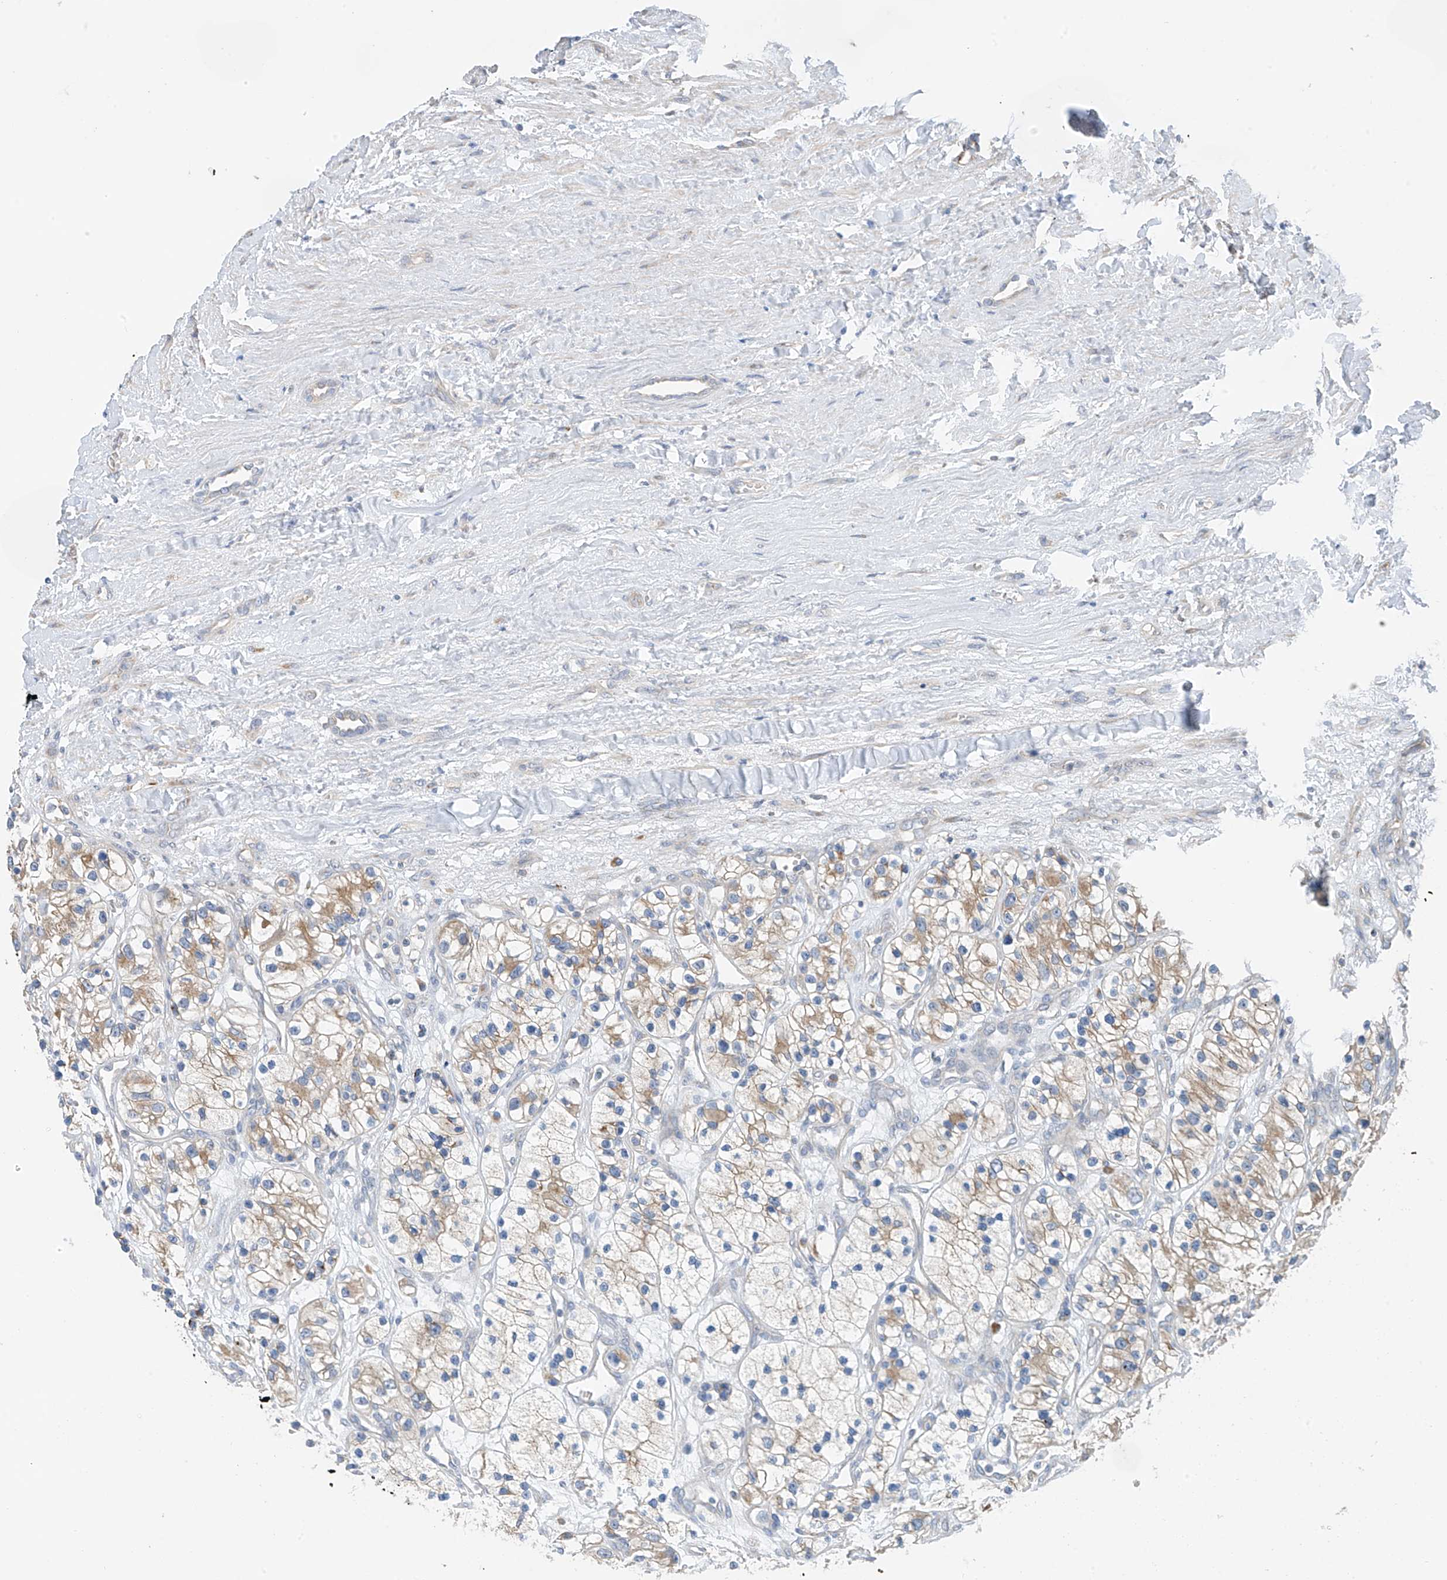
{"staining": {"intensity": "moderate", "quantity": "25%-75%", "location": "cytoplasmic/membranous"}, "tissue": "renal cancer", "cell_type": "Tumor cells", "image_type": "cancer", "snomed": [{"axis": "morphology", "description": "Adenocarcinoma, NOS"}, {"axis": "topography", "description": "Kidney"}], "caption": "Adenocarcinoma (renal) stained with a protein marker demonstrates moderate staining in tumor cells.", "gene": "REC8", "patient": {"sex": "female", "age": 57}}